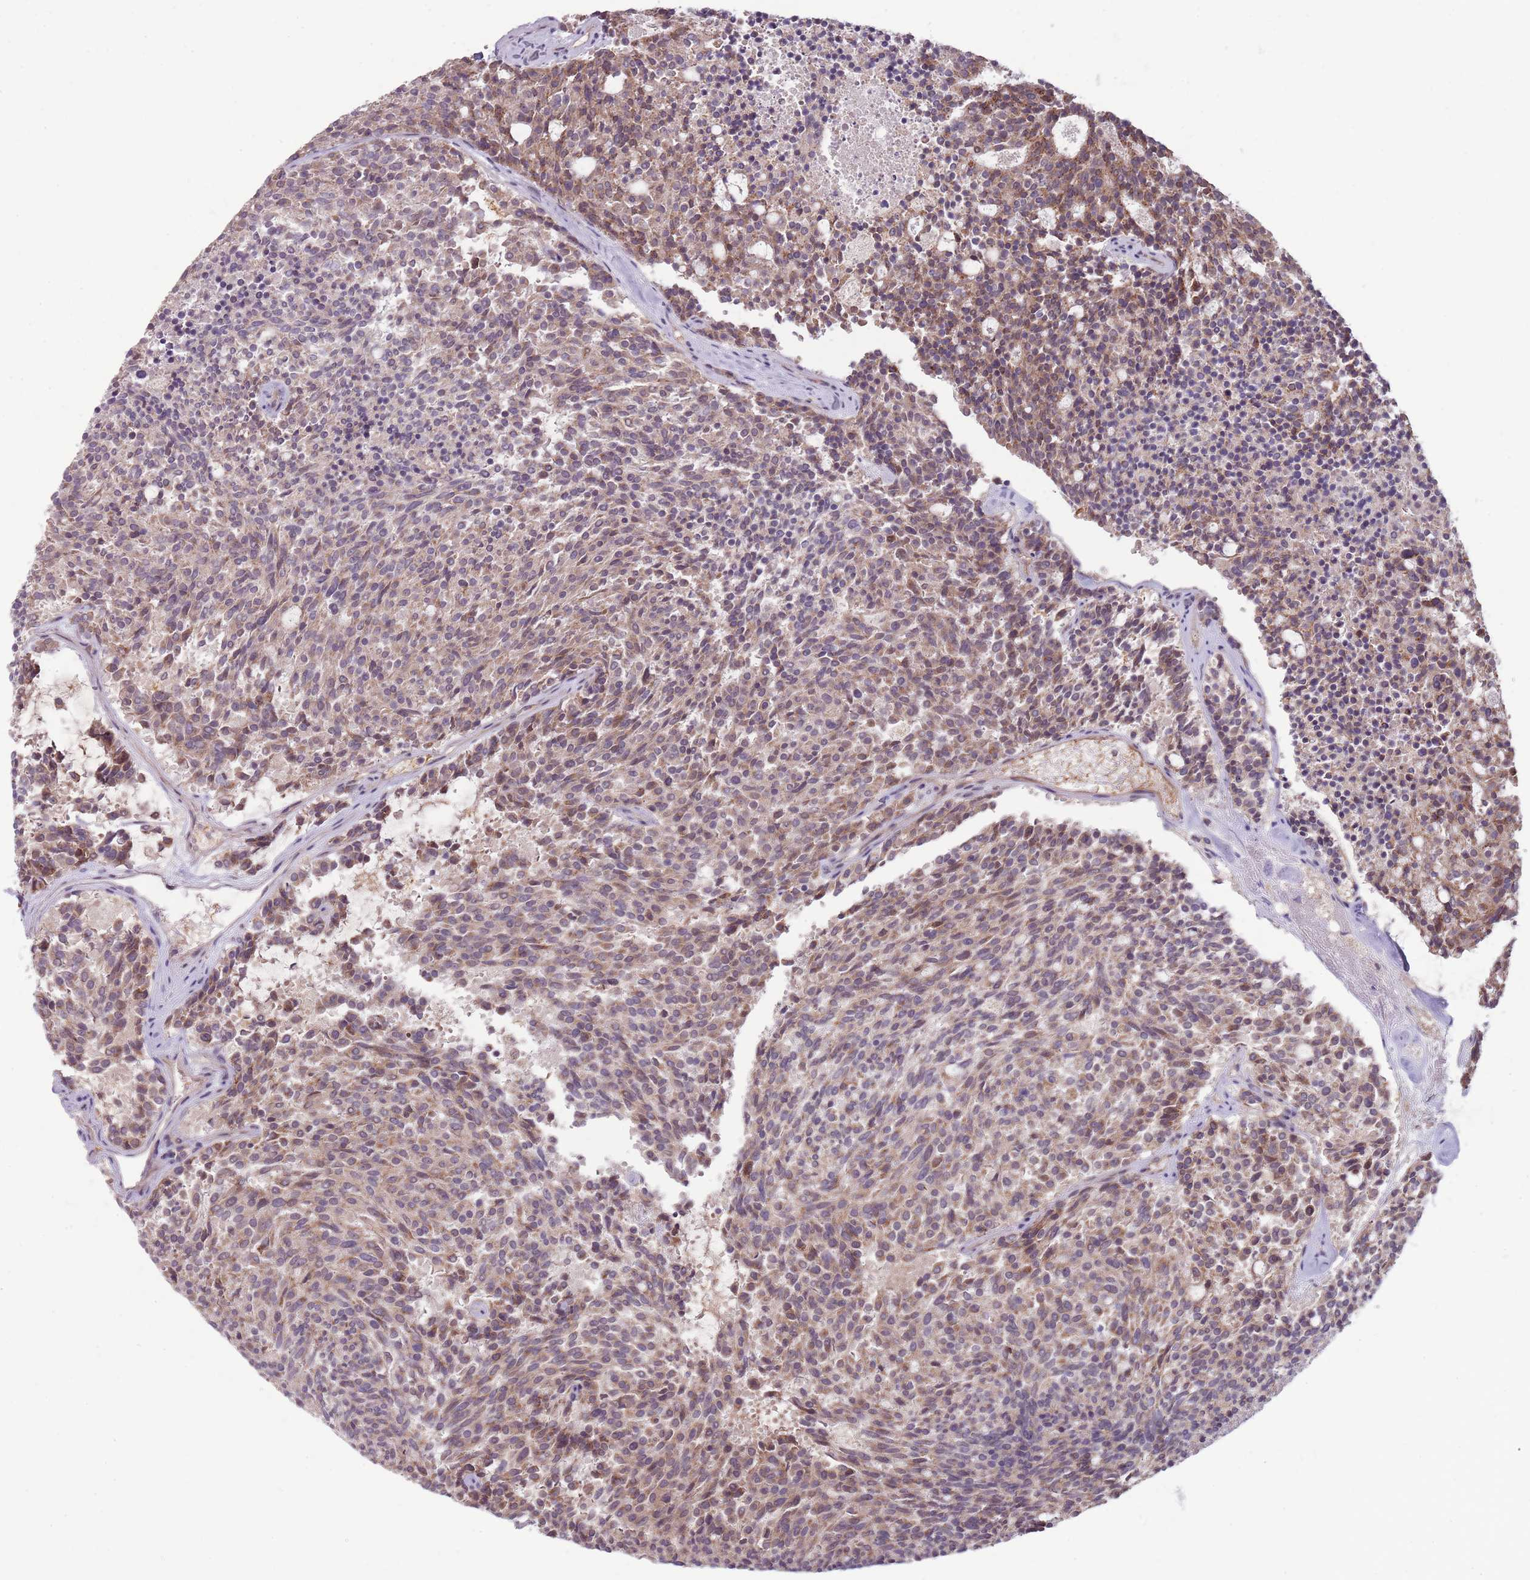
{"staining": {"intensity": "moderate", "quantity": "25%-75%", "location": "cytoplasmic/membranous"}, "tissue": "carcinoid", "cell_type": "Tumor cells", "image_type": "cancer", "snomed": [{"axis": "morphology", "description": "Carcinoid, malignant, NOS"}, {"axis": "topography", "description": "Pancreas"}], "caption": "Immunohistochemistry (IHC) (DAB) staining of malignant carcinoid displays moderate cytoplasmic/membranous protein positivity in about 25%-75% of tumor cells. The staining is performed using DAB (3,3'-diaminobenzidine) brown chromogen to label protein expression. The nuclei are counter-stained blue using hematoxylin.", "gene": "RNF181", "patient": {"sex": "female", "age": 54}}